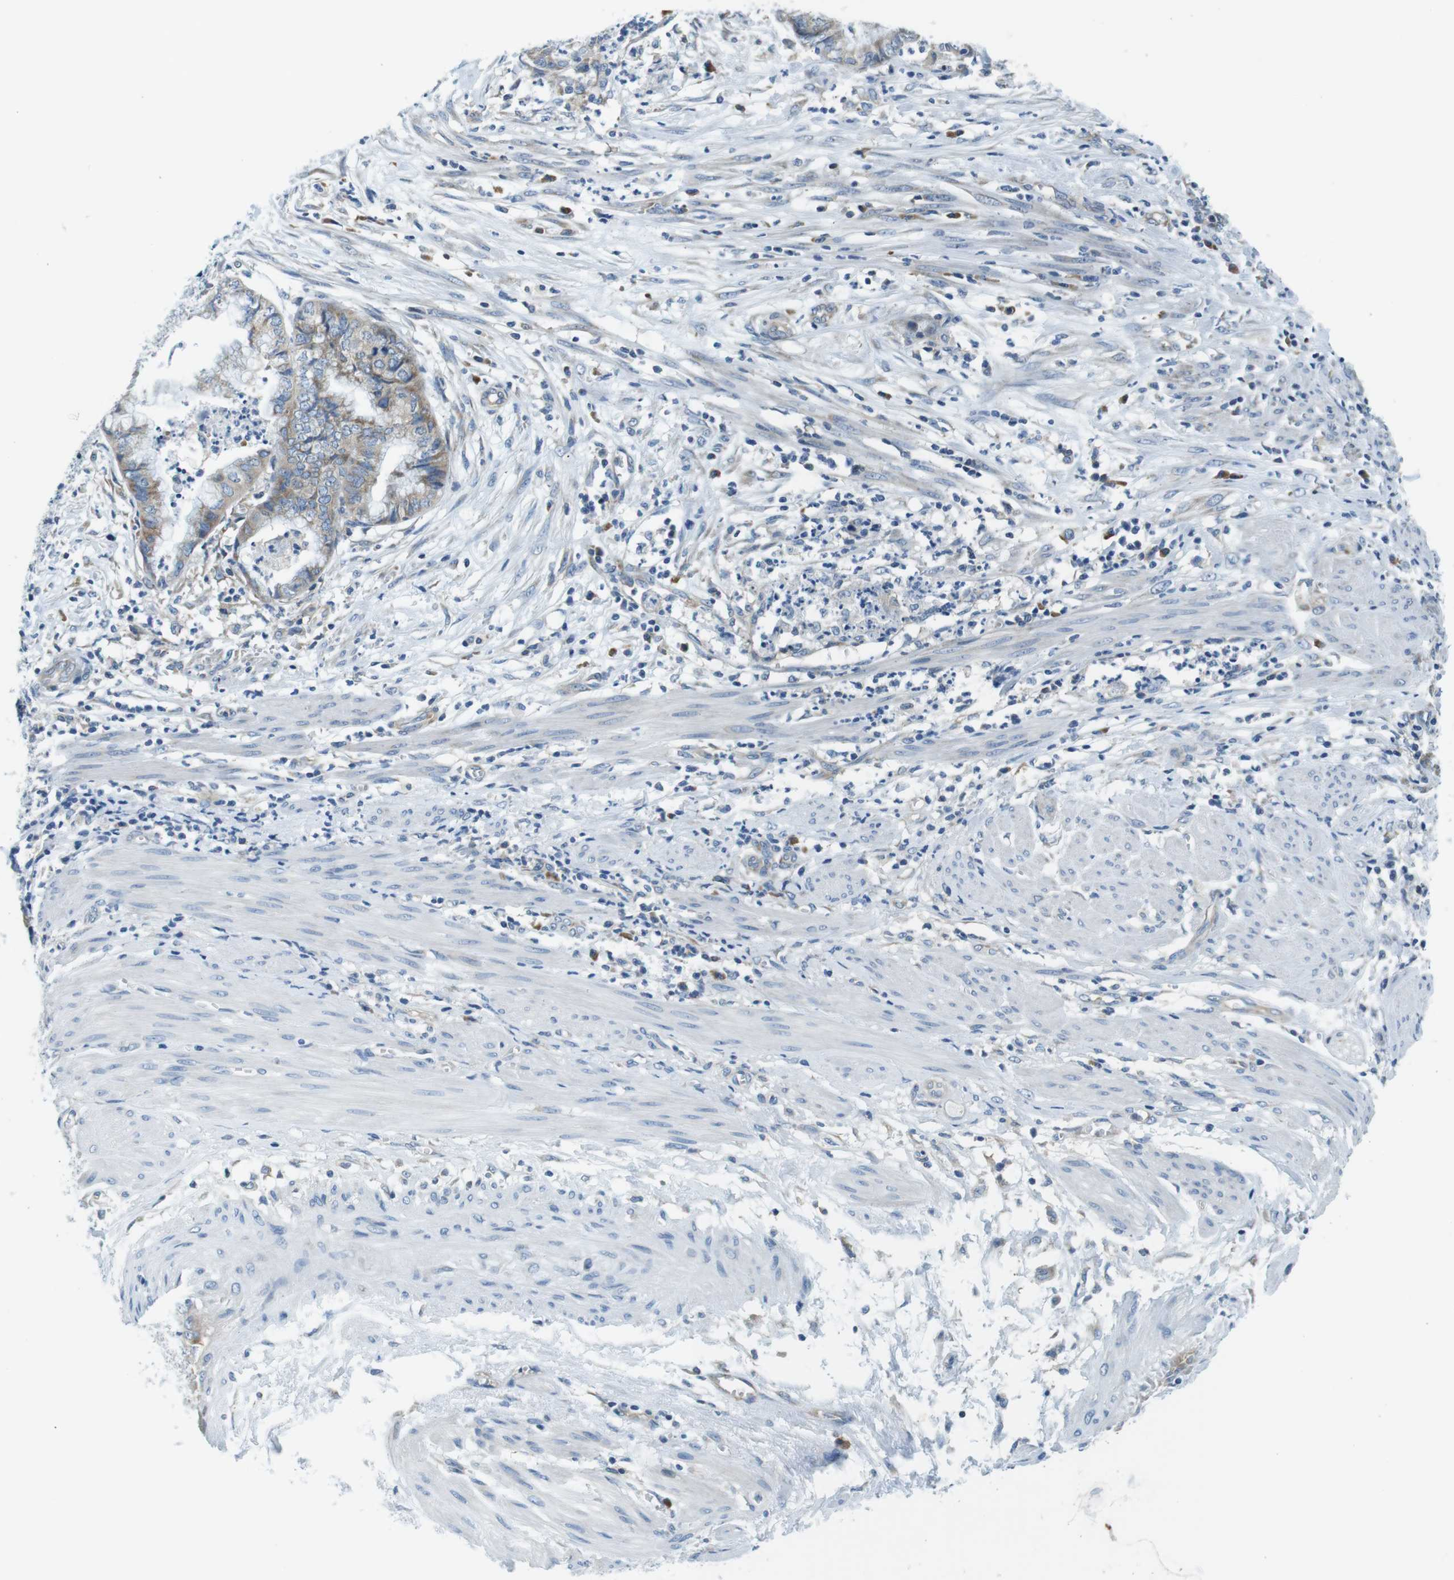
{"staining": {"intensity": "weak", "quantity": ">75%", "location": "cytoplasmic/membranous"}, "tissue": "endometrial cancer", "cell_type": "Tumor cells", "image_type": "cancer", "snomed": [{"axis": "morphology", "description": "Necrosis, NOS"}, {"axis": "morphology", "description": "Adenocarcinoma, NOS"}, {"axis": "topography", "description": "Endometrium"}], "caption": "Endometrial cancer was stained to show a protein in brown. There is low levels of weak cytoplasmic/membranous staining in about >75% of tumor cells.", "gene": "EIF2B5", "patient": {"sex": "female", "age": 79}}